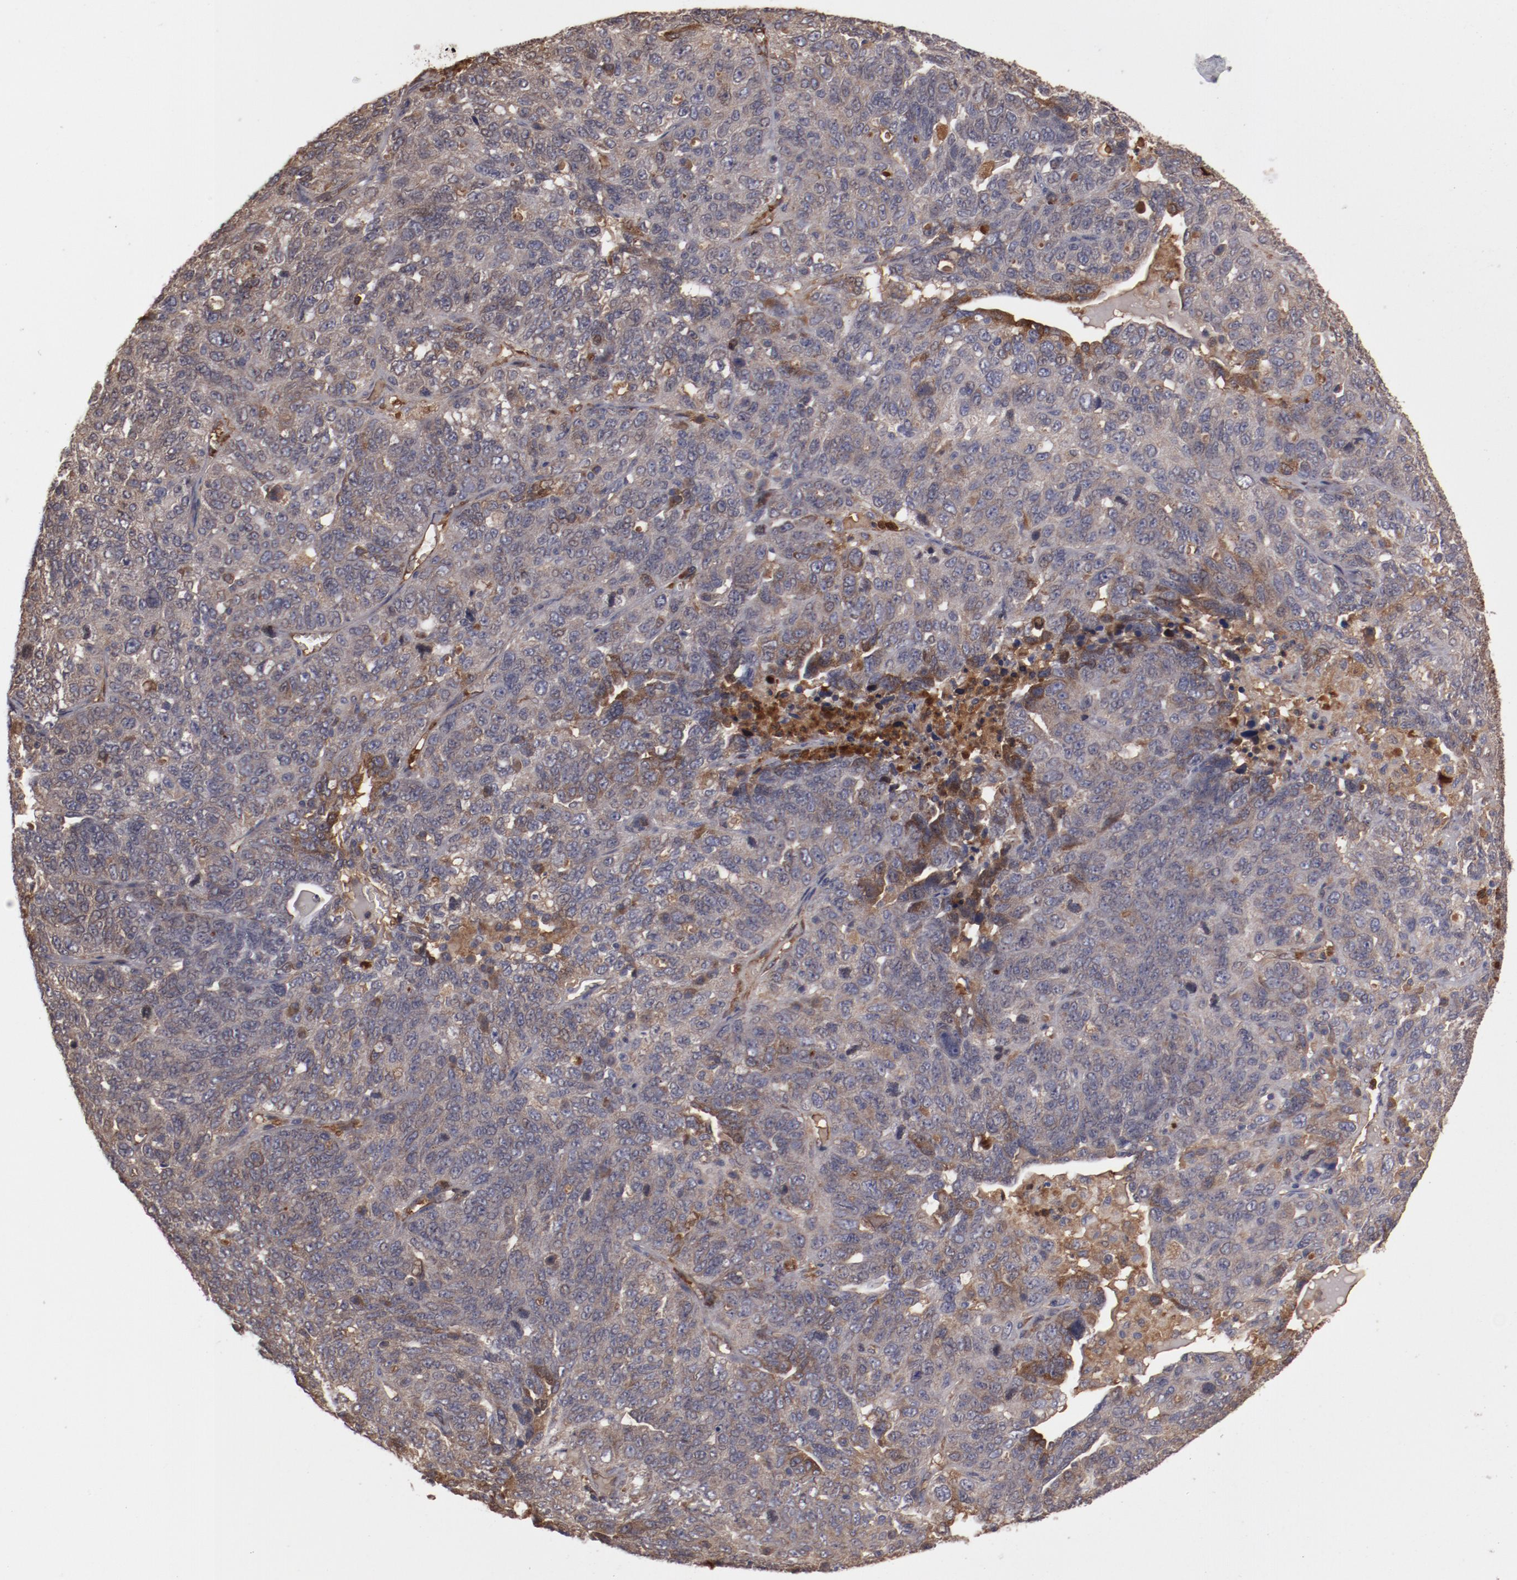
{"staining": {"intensity": "weak", "quantity": "<25%", "location": "cytoplasmic/membranous,nuclear"}, "tissue": "ovarian cancer", "cell_type": "Tumor cells", "image_type": "cancer", "snomed": [{"axis": "morphology", "description": "Cystadenocarcinoma, serous, NOS"}, {"axis": "topography", "description": "Ovary"}], "caption": "Immunohistochemical staining of serous cystadenocarcinoma (ovarian) reveals no significant positivity in tumor cells.", "gene": "SERPINA7", "patient": {"sex": "female", "age": 71}}